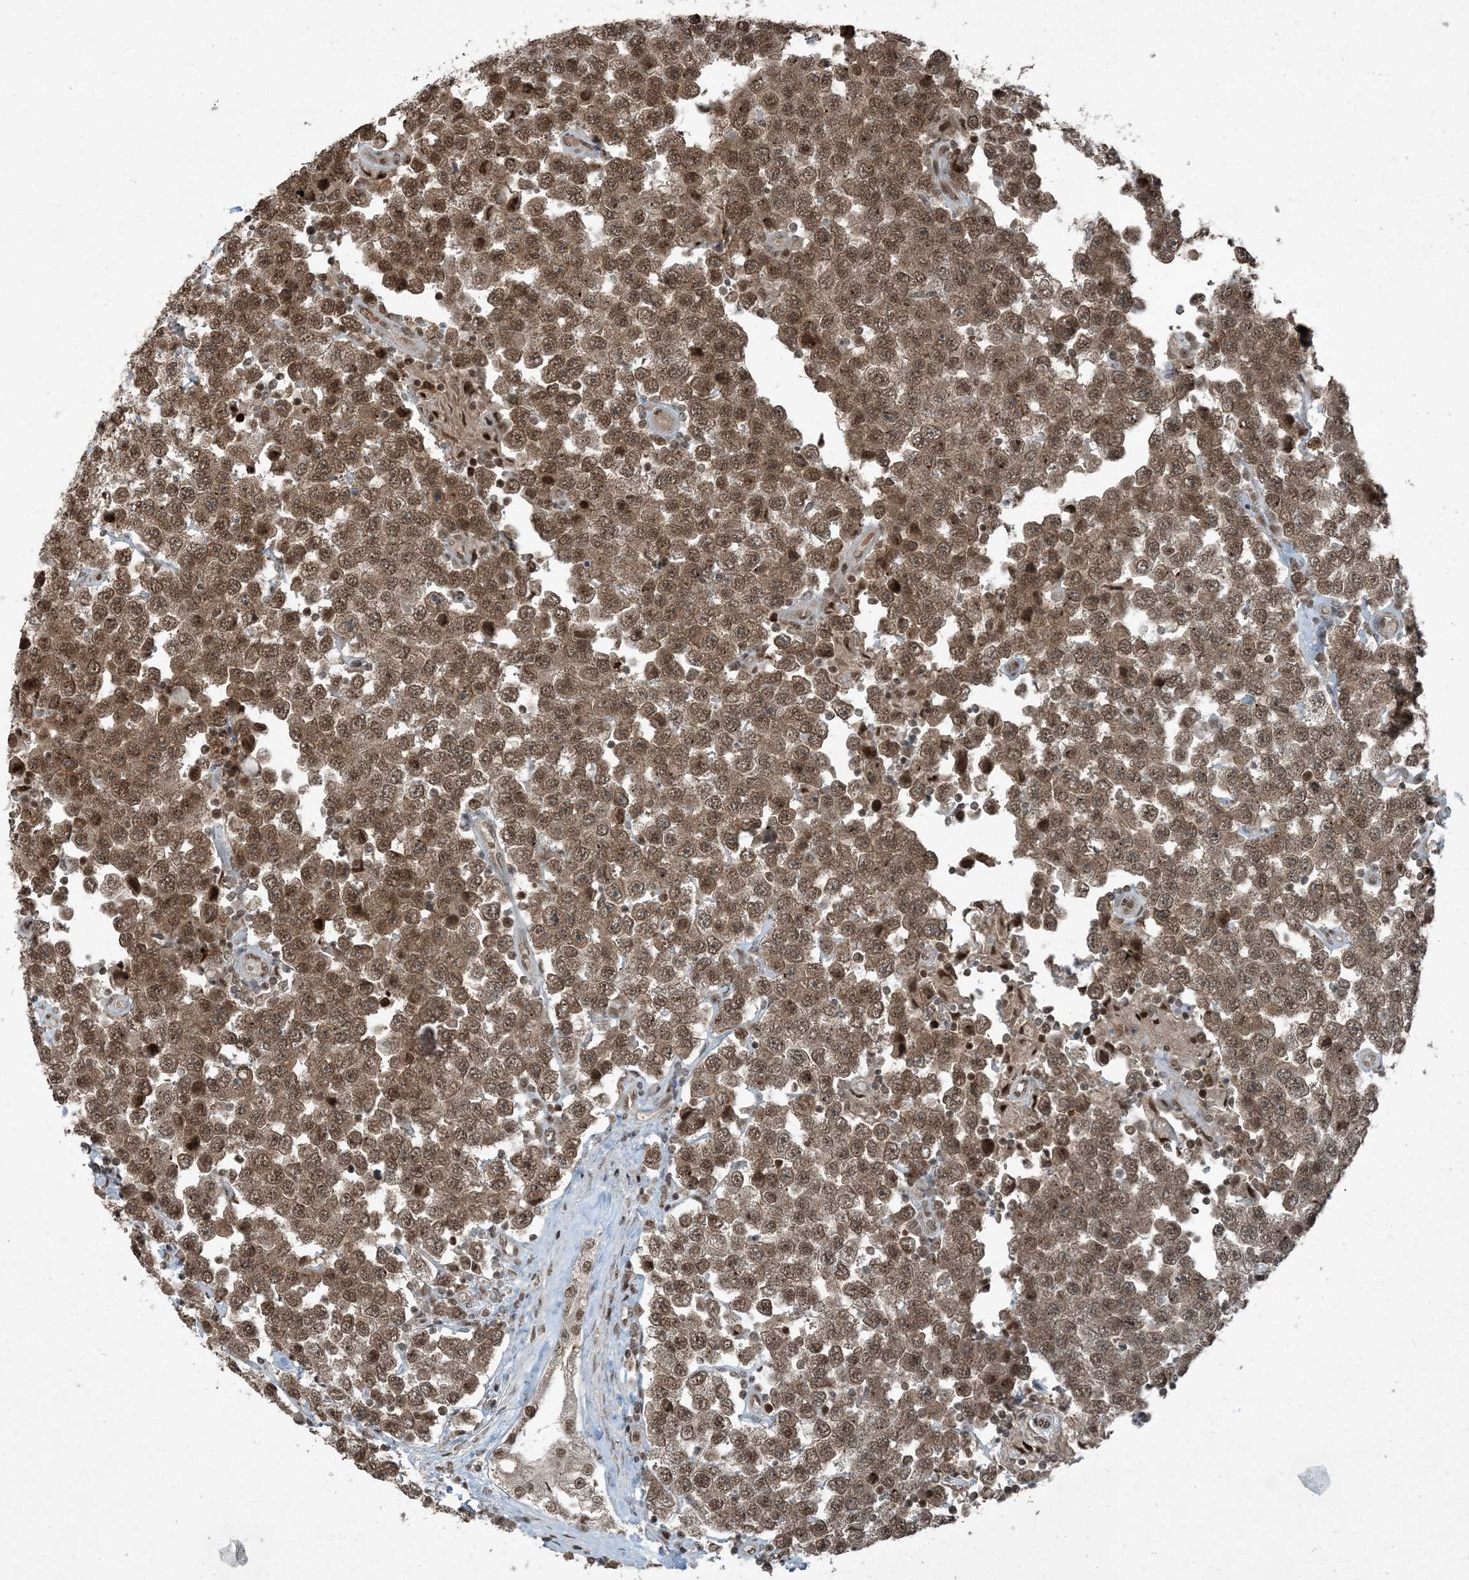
{"staining": {"intensity": "moderate", "quantity": ">75%", "location": "cytoplasmic/membranous,nuclear"}, "tissue": "testis cancer", "cell_type": "Tumor cells", "image_type": "cancer", "snomed": [{"axis": "morphology", "description": "Seminoma, NOS"}, {"axis": "topography", "description": "Testis"}], "caption": "Brown immunohistochemical staining in testis cancer (seminoma) reveals moderate cytoplasmic/membranous and nuclear staining in approximately >75% of tumor cells.", "gene": "TRAPPC12", "patient": {"sex": "male", "age": 28}}